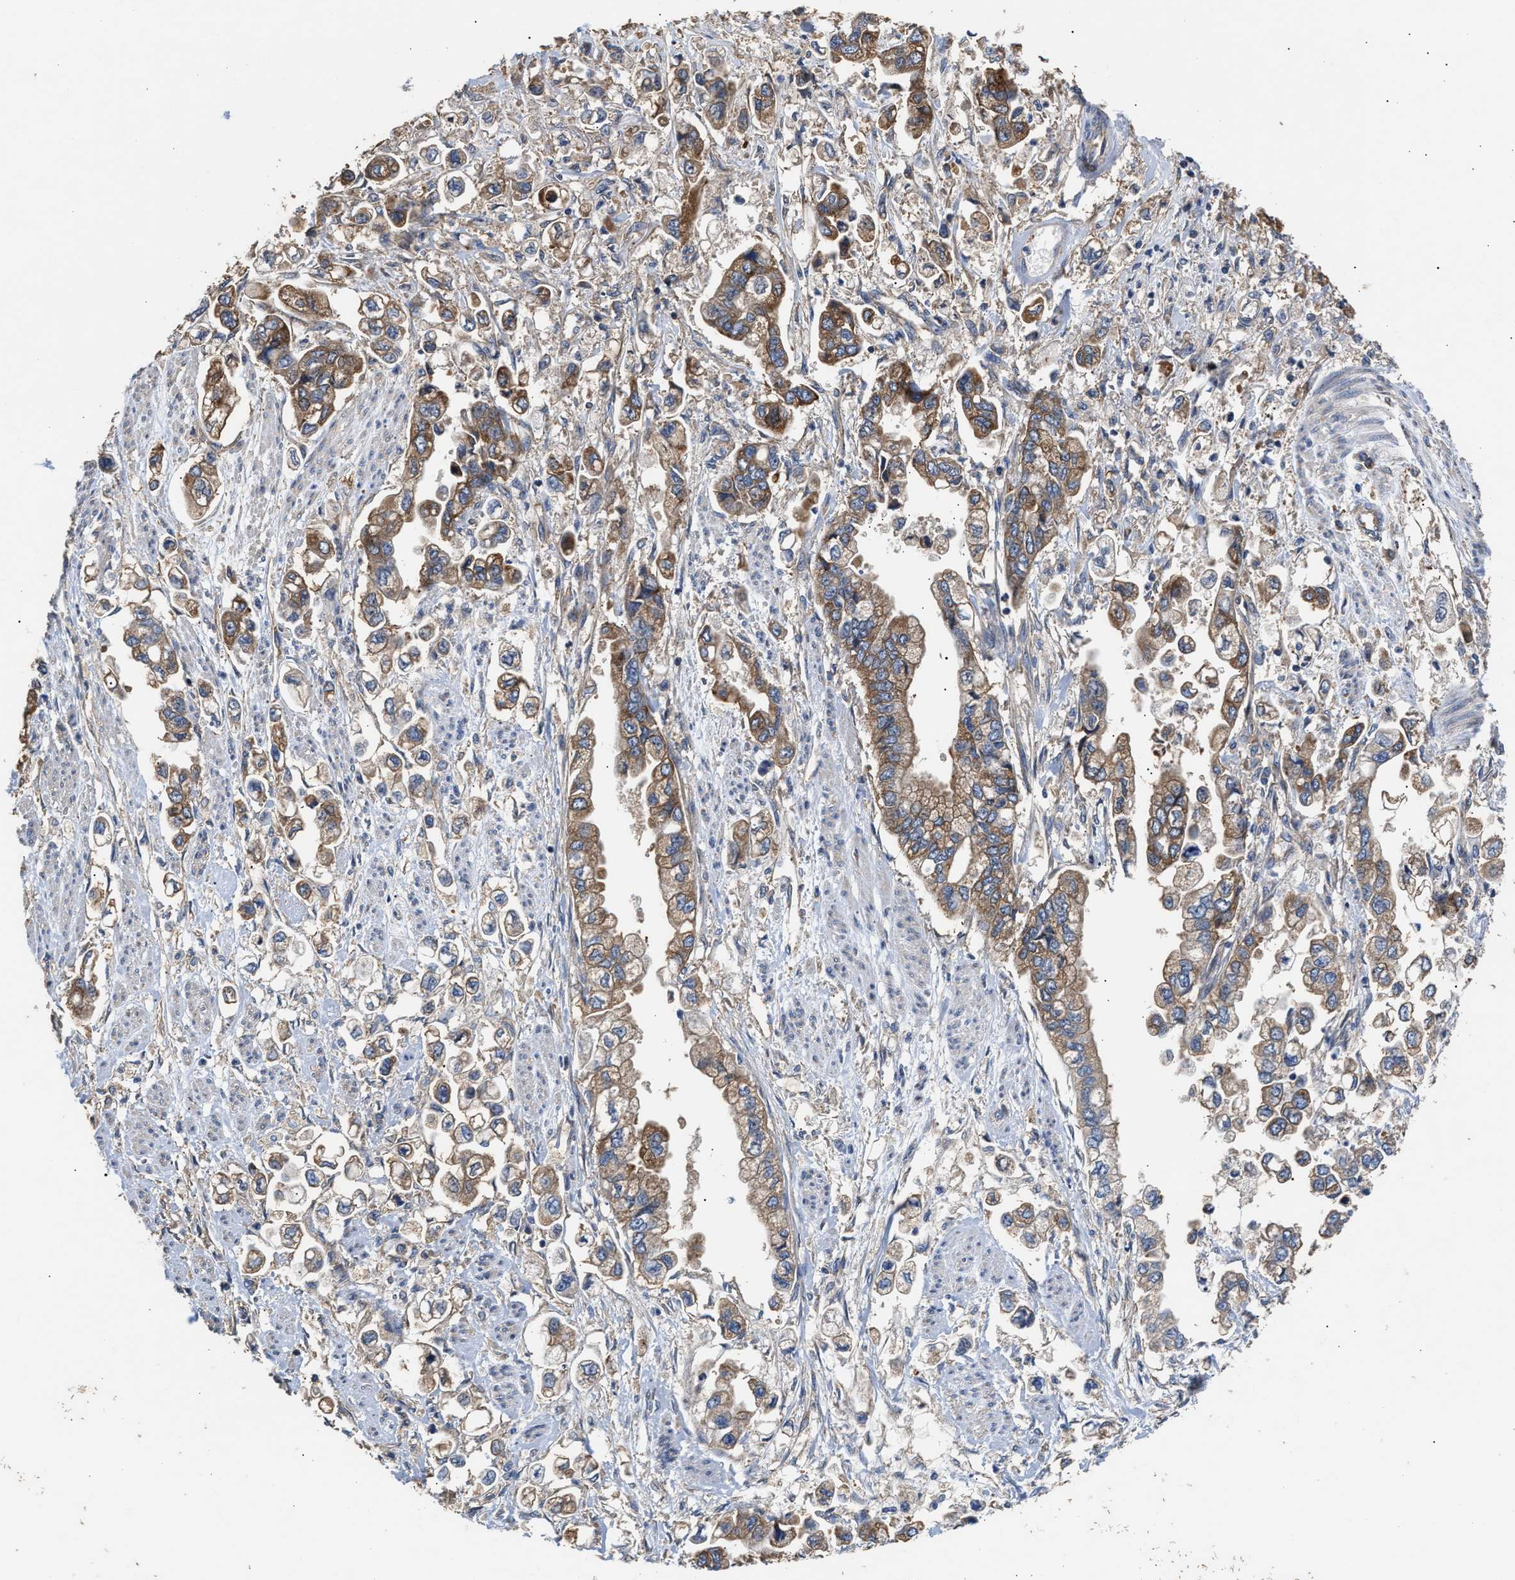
{"staining": {"intensity": "moderate", "quantity": ">75%", "location": "cytoplasmic/membranous"}, "tissue": "stomach cancer", "cell_type": "Tumor cells", "image_type": "cancer", "snomed": [{"axis": "morphology", "description": "Normal tissue, NOS"}, {"axis": "morphology", "description": "Adenocarcinoma, NOS"}, {"axis": "topography", "description": "Stomach"}], "caption": "Moderate cytoplasmic/membranous staining for a protein is present in about >75% of tumor cells of adenocarcinoma (stomach) using immunohistochemistry (IHC).", "gene": "KLB", "patient": {"sex": "male", "age": 62}}